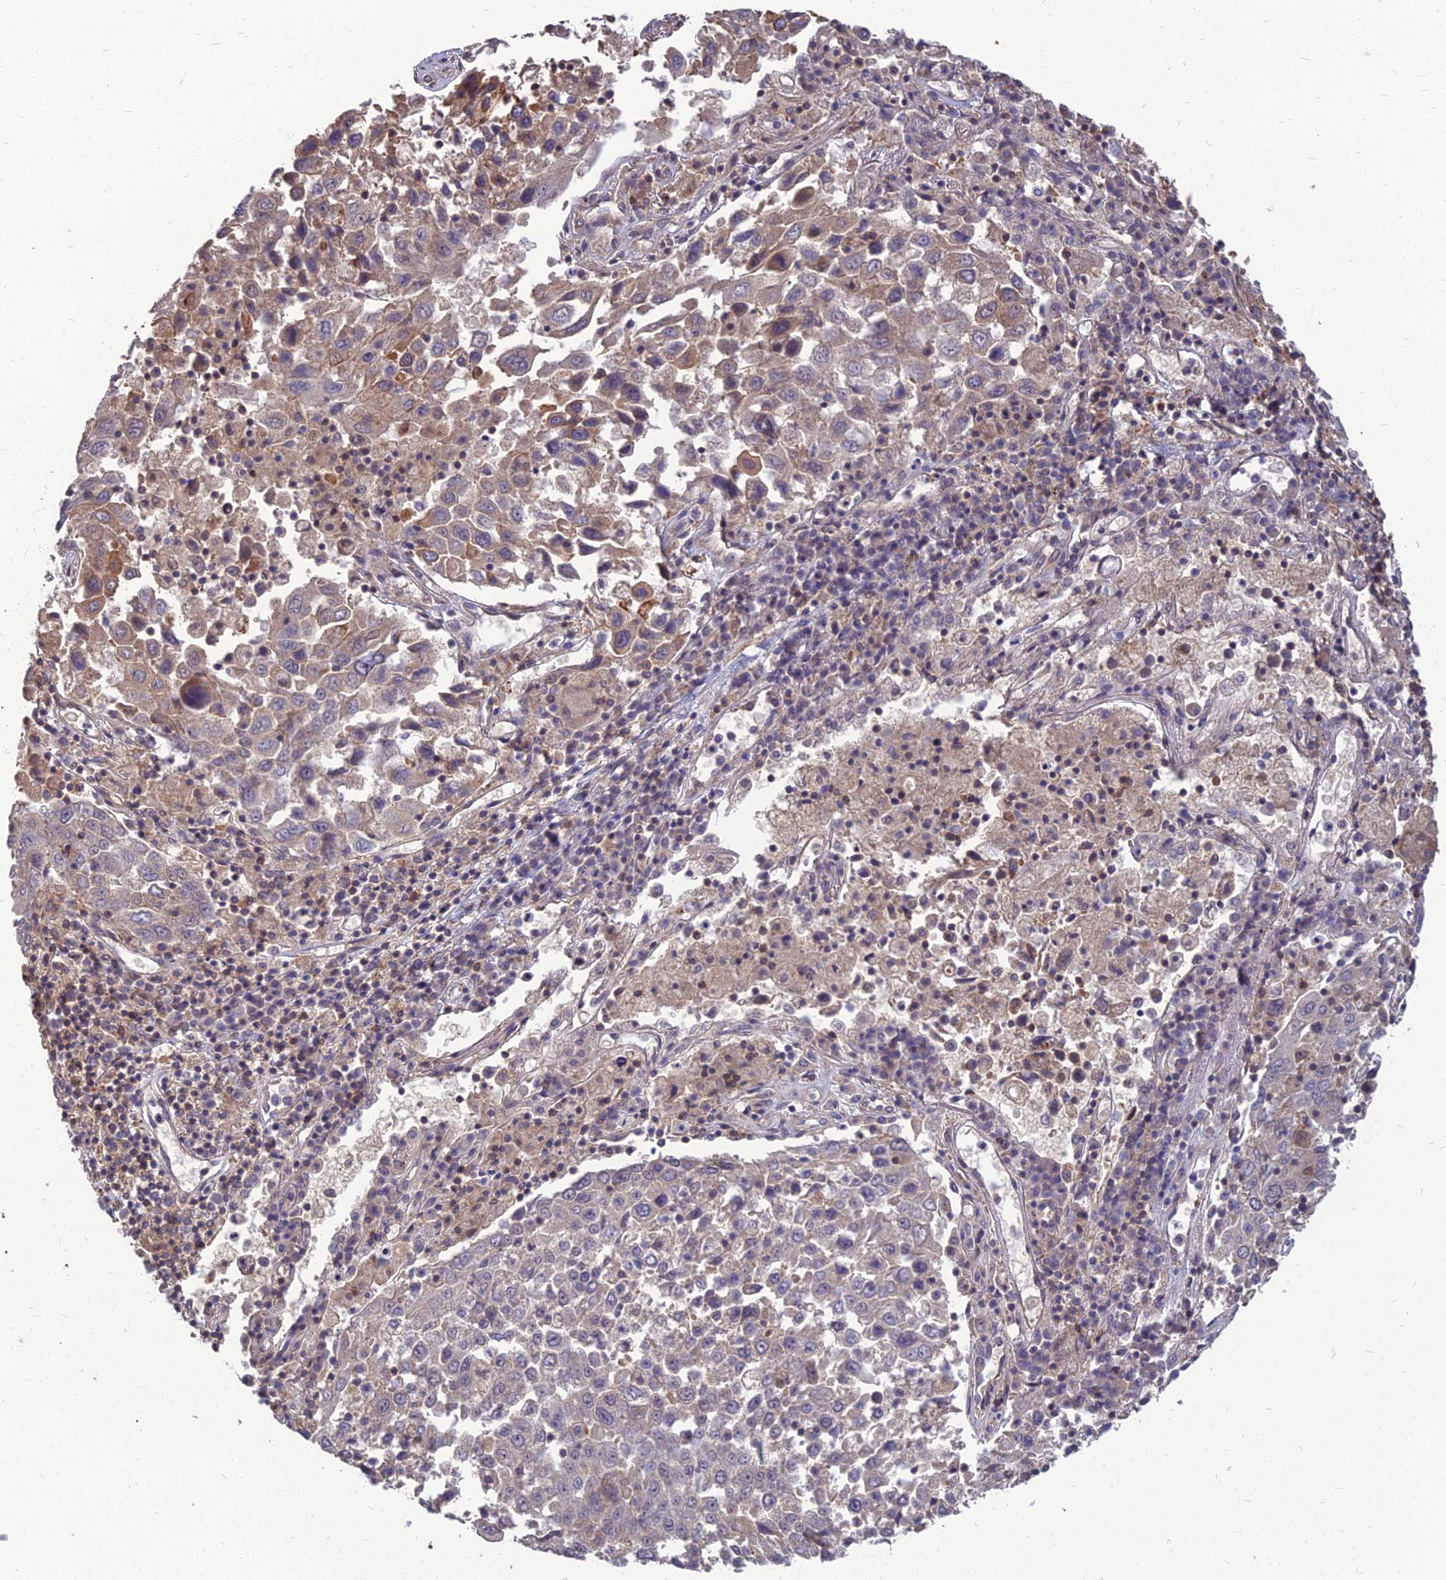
{"staining": {"intensity": "moderate", "quantity": "<25%", "location": "cytoplasmic/membranous"}, "tissue": "lung cancer", "cell_type": "Tumor cells", "image_type": "cancer", "snomed": [{"axis": "morphology", "description": "Squamous cell carcinoma, NOS"}, {"axis": "topography", "description": "Lung"}], "caption": "This is a histology image of immunohistochemistry staining of squamous cell carcinoma (lung), which shows moderate staining in the cytoplasmic/membranous of tumor cells.", "gene": "OPA3", "patient": {"sex": "male", "age": 65}}